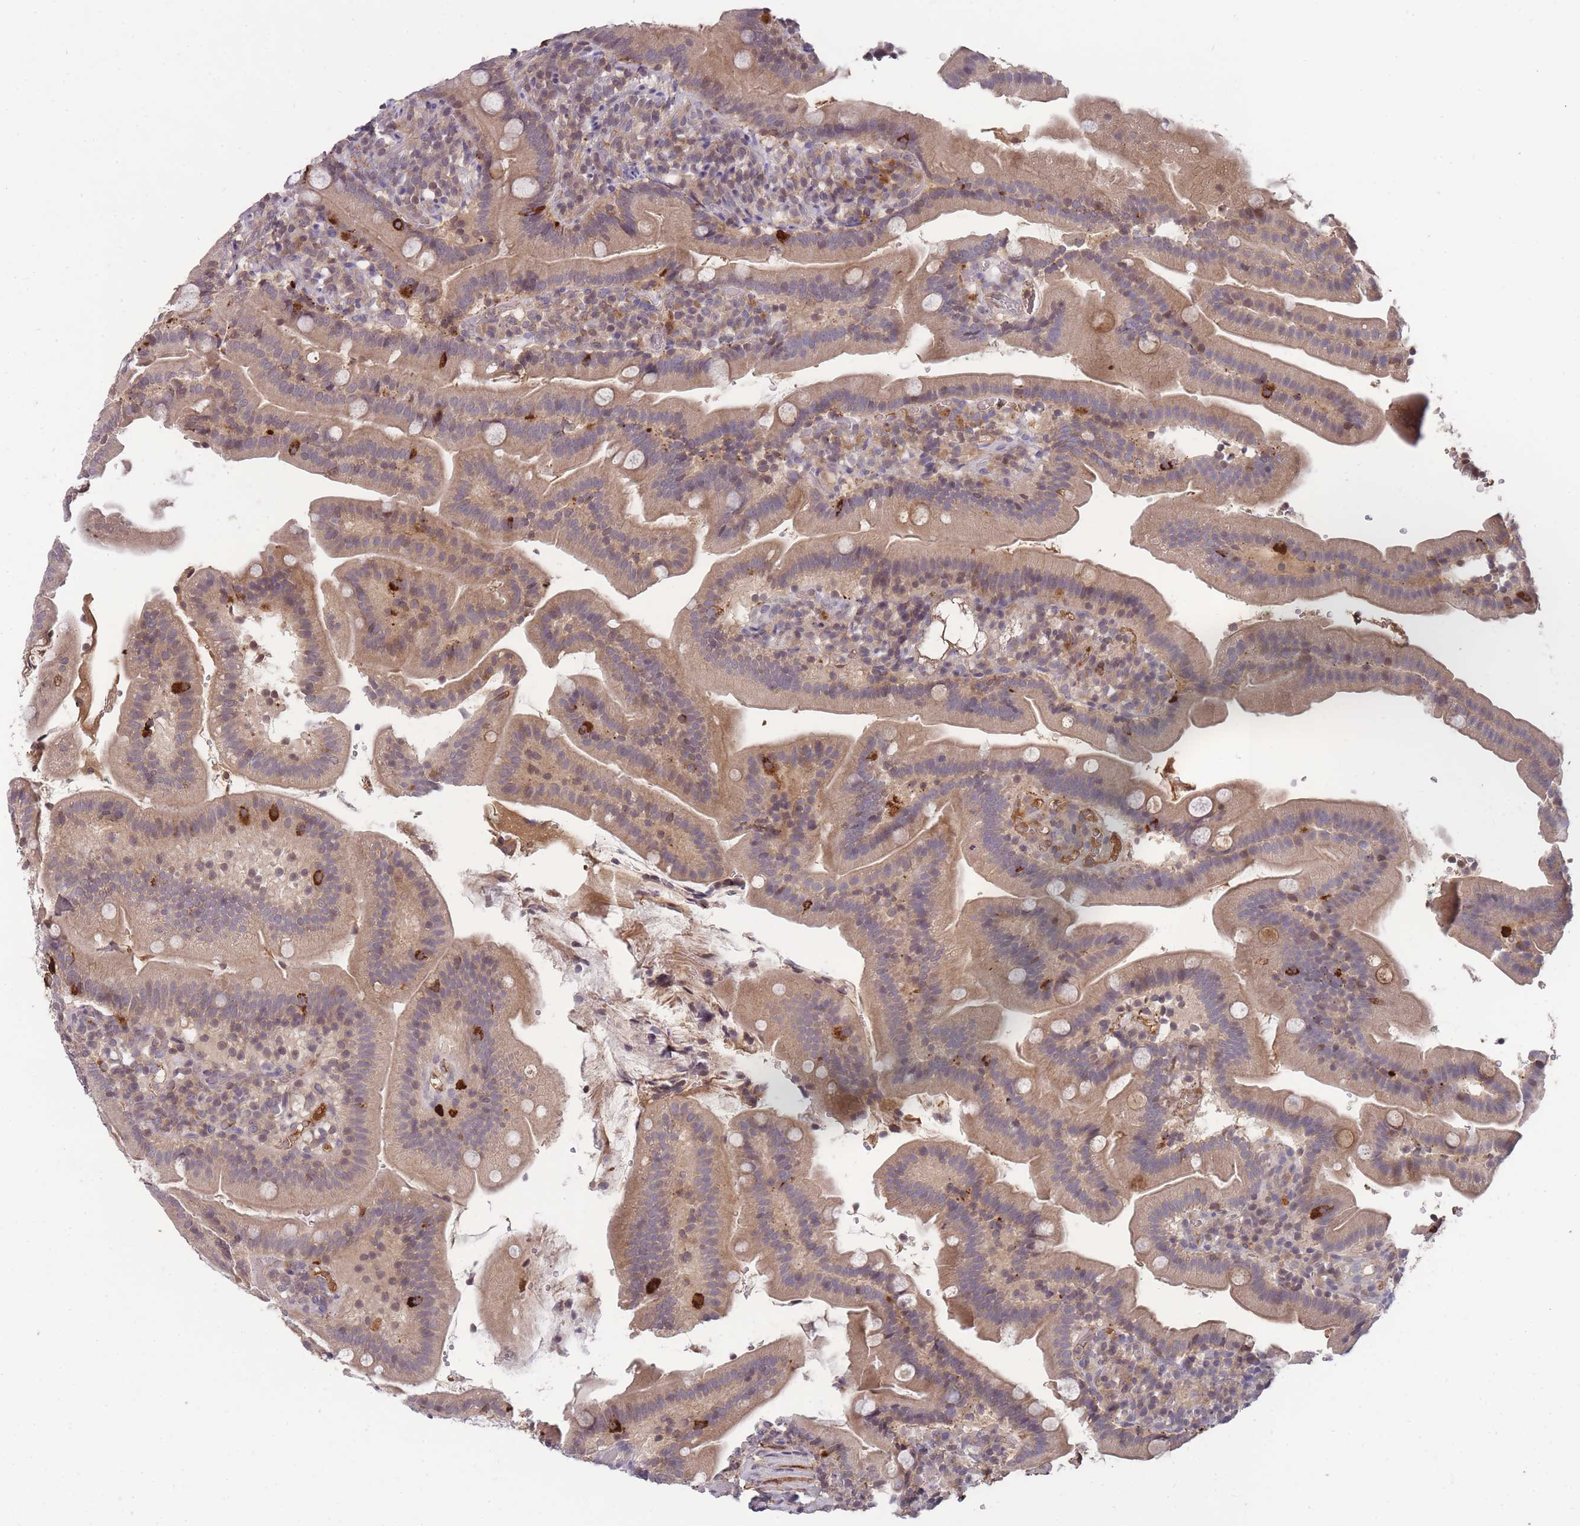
{"staining": {"intensity": "strong", "quantity": "<25%", "location": "cytoplasmic/membranous"}, "tissue": "duodenum", "cell_type": "Glandular cells", "image_type": "normal", "snomed": [{"axis": "morphology", "description": "Normal tissue, NOS"}, {"axis": "topography", "description": "Duodenum"}], "caption": "Immunohistochemistry (IHC) of unremarkable duodenum exhibits medium levels of strong cytoplasmic/membranous staining in about <25% of glandular cells.", "gene": "RALGDS", "patient": {"sex": "female", "age": 67}}